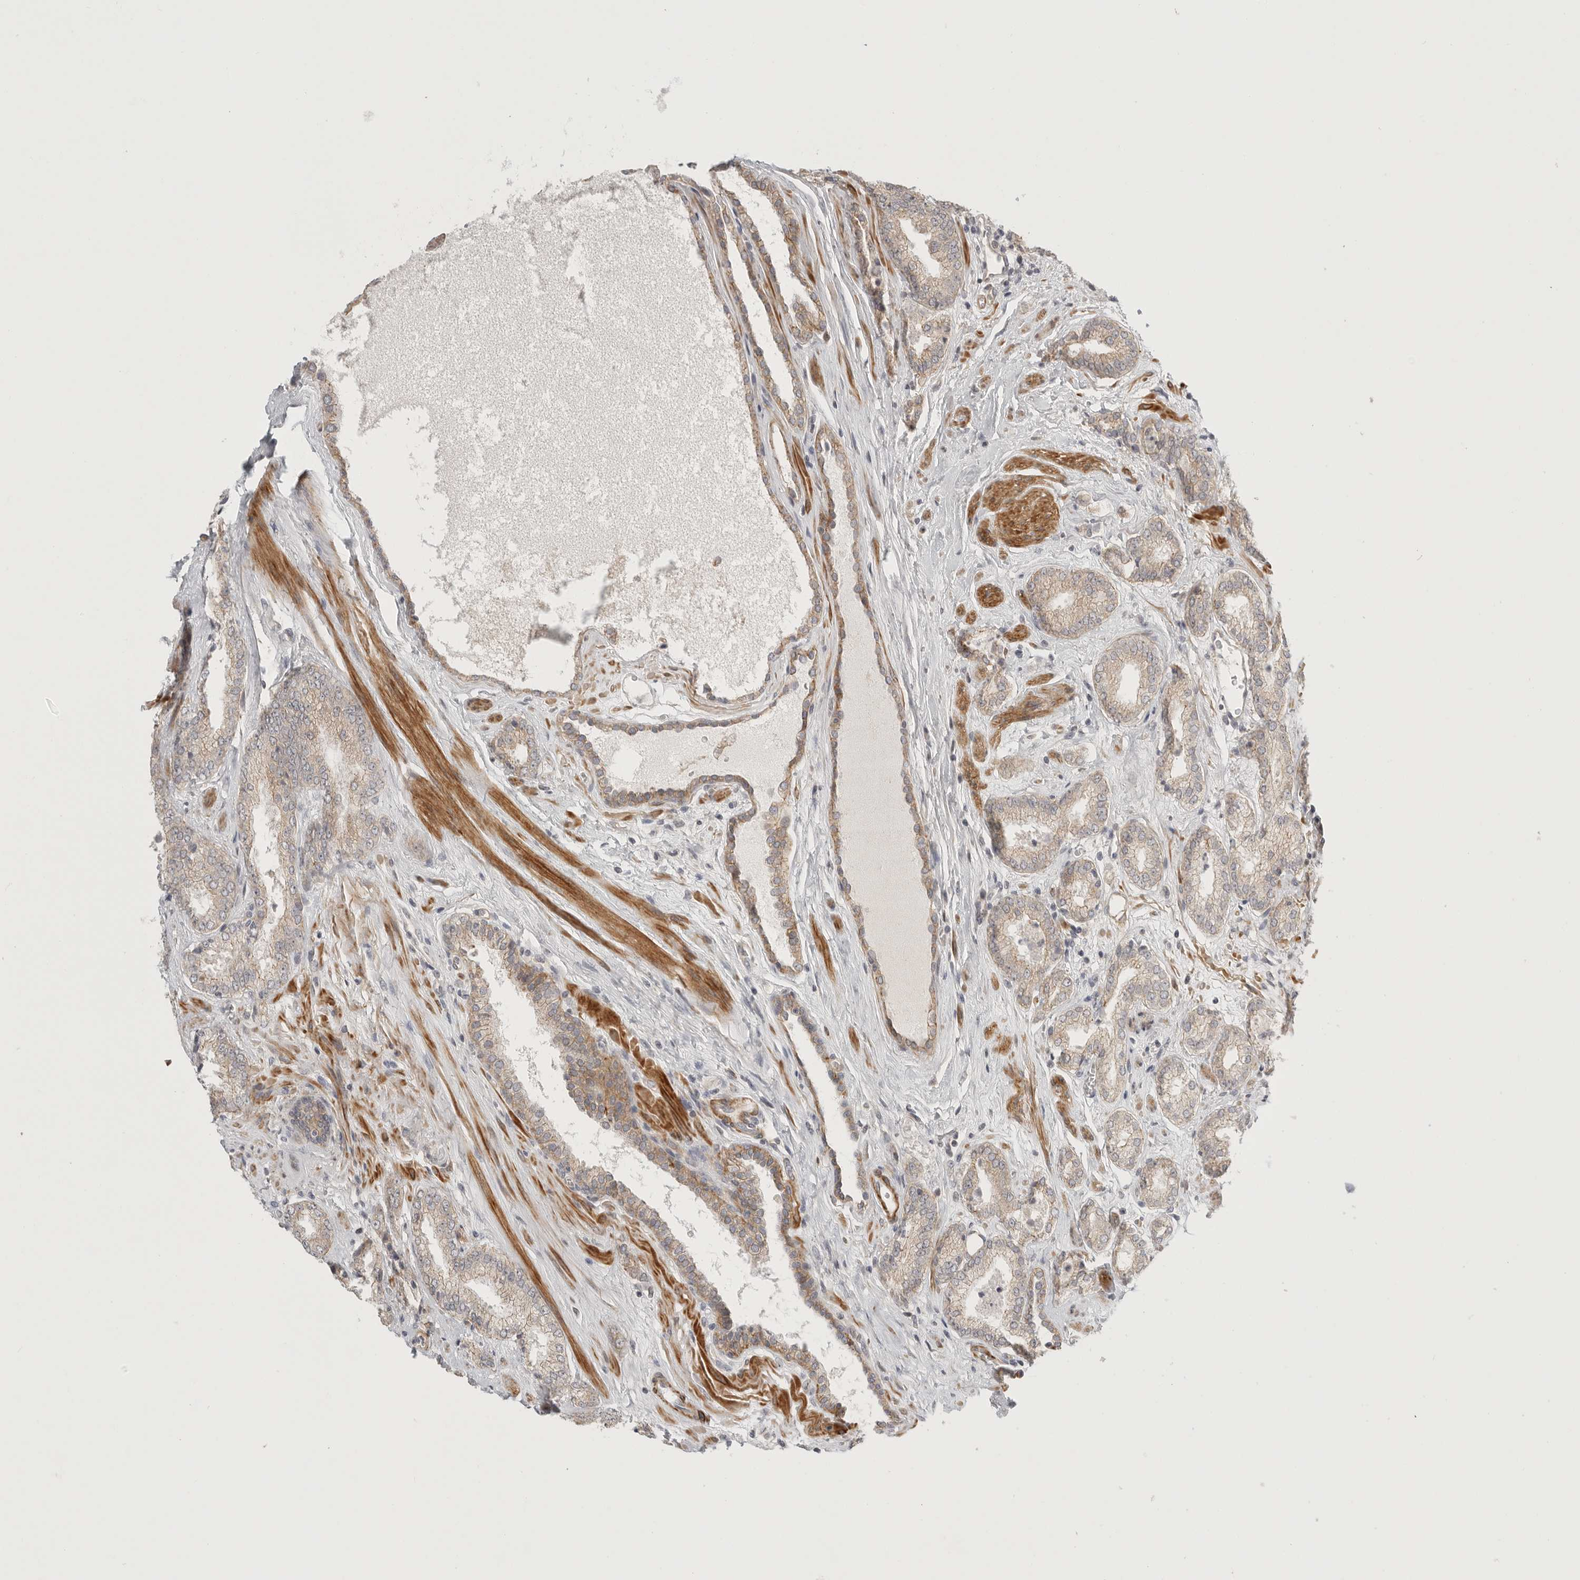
{"staining": {"intensity": "weak", "quantity": "<25%", "location": "cytoplasmic/membranous"}, "tissue": "prostate cancer", "cell_type": "Tumor cells", "image_type": "cancer", "snomed": [{"axis": "morphology", "description": "Adenocarcinoma, Low grade"}, {"axis": "topography", "description": "Prostate"}], "caption": "A micrograph of human prostate cancer is negative for staining in tumor cells.", "gene": "STAB2", "patient": {"sex": "male", "age": 62}}